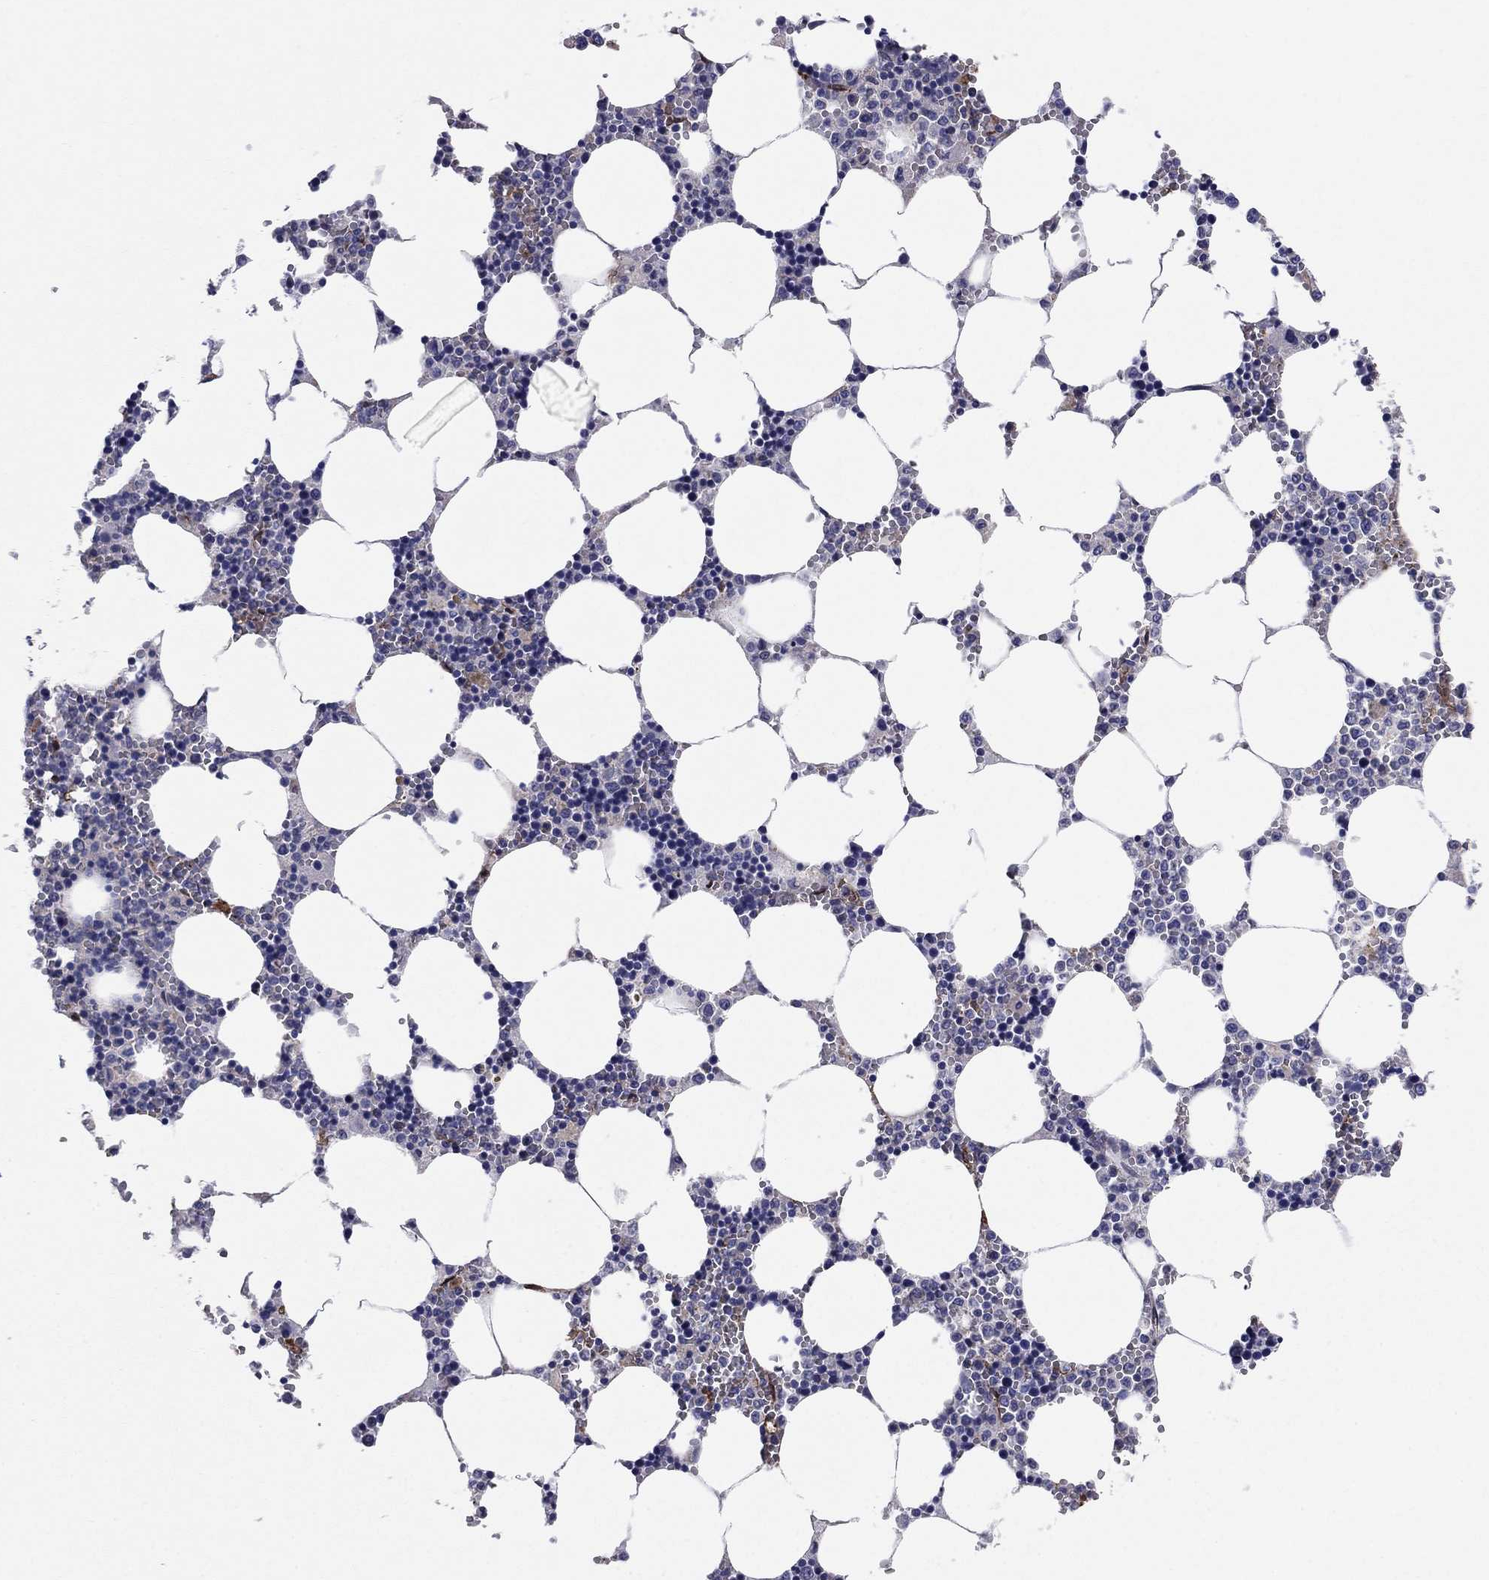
{"staining": {"intensity": "negative", "quantity": "none", "location": "none"}, "tissue": "bone marrow", "cell_type": "Hematopoietic cells", "image_type": "normal", "snomed": [{"axis": "morphology", "description": "Normal tissue, NOS"}, {"axis": "topography", "description": "Bone marrow"}], "caption": "IHC of normal human bone marrow reveals no staining in hematopoietic cells.", "gene": "EMP2", "patient": {"sex": "female", "age": 64}}